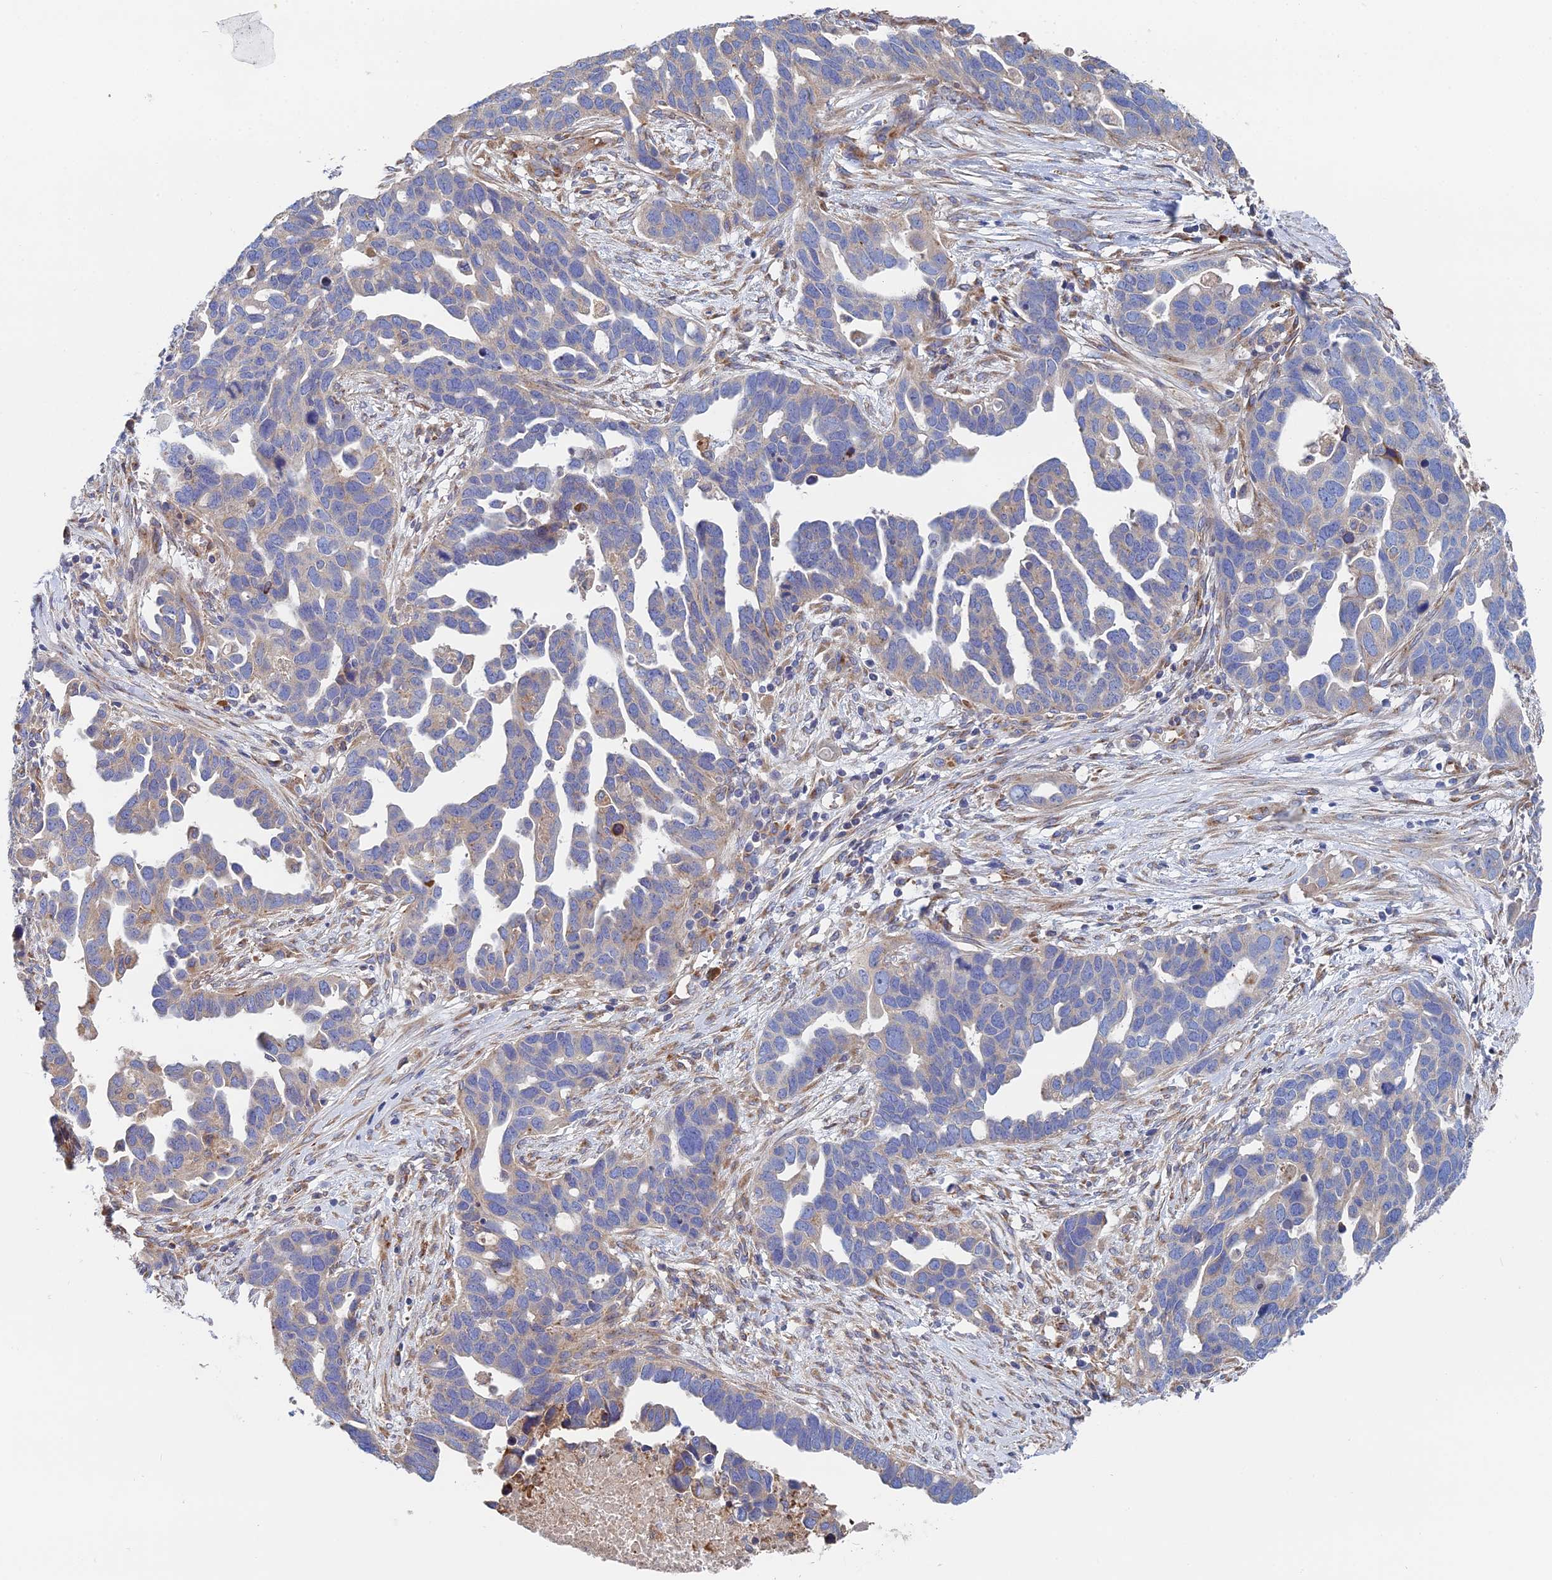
{"staining": {"intensity": "weak", "quantity": "<25%", "location": "cytoplasmic/membranous"}, "tissue": "ovarian cancer", "cell_type": "Tumor cells", "image_type": "cancer", "snomed": [{"axis": "morphology", "description": "Cystadenocarcinoma, serous, NOS"}, {"axis": "topography", "description": "Ovary"}], "caption": "IHC of human ovarian cancer reveals no staining in tumor cells.", "gene": "CLCN3", "patient": {"sex": "female", "age": 54}}